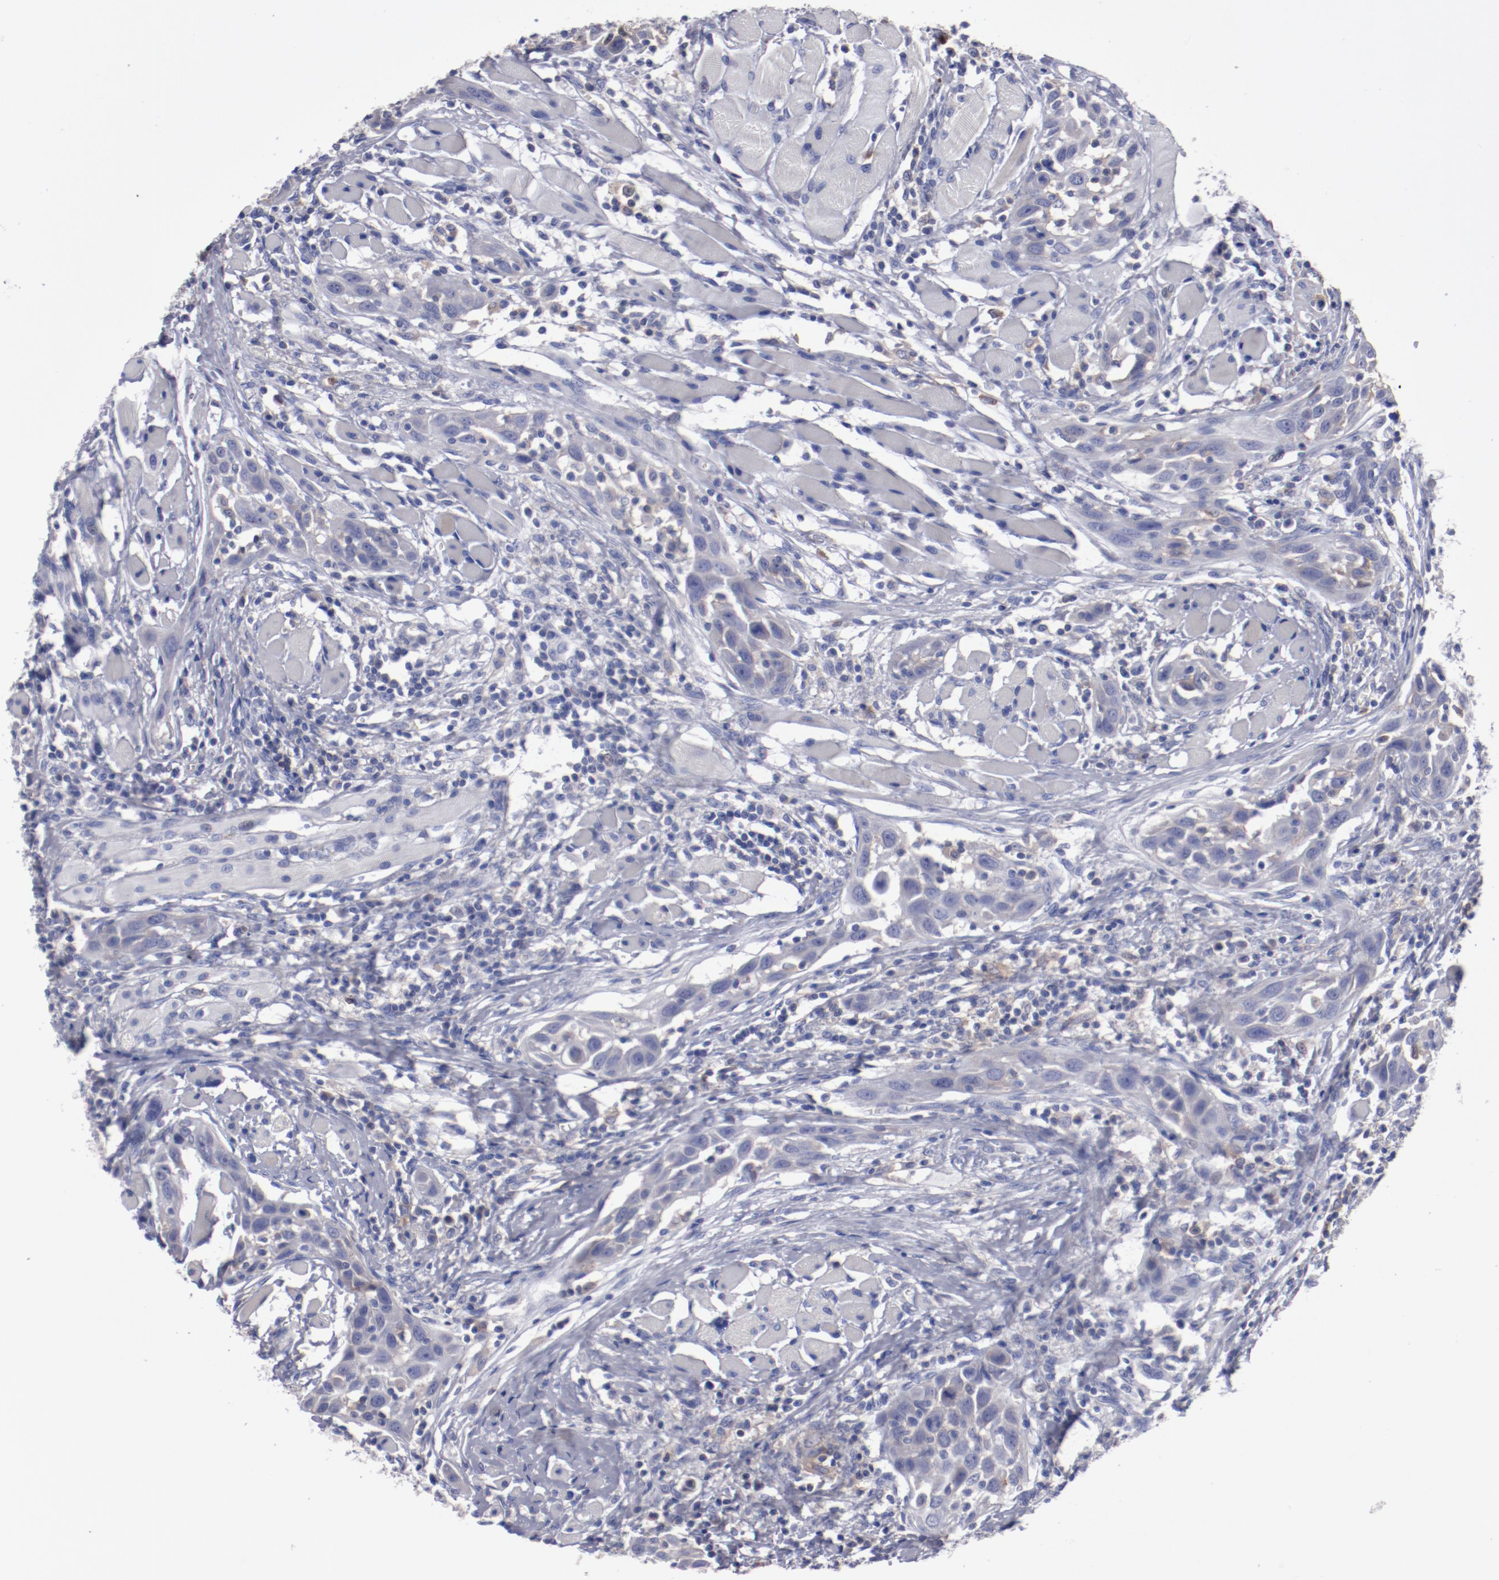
{"staining": {"intensity": "weak", "quantity": ">75%", "location": "cytoplasmic/membranous"}, "tissue": "head and neck cancer", "cell_type": "Tumor cells", "image_type": "cancer", "snomed": [{"axis": "morphology", "description": "Squamous cell carcinoma, NOS"}, {"axis": "topography", "description": "Oral tissue"}, {"axis": "topography", "description": "Head-Neck"}], "caption": "Tumor cells display weak cytoplasmic/membranous positivity in approximately >75% of cells in head and neck cancer (squamous cell carcinoma). (Brightfield microscopy of DAB IHC at high magnification).", "gene": "FGR", "patient": {"sex": "female", "age": 50}}